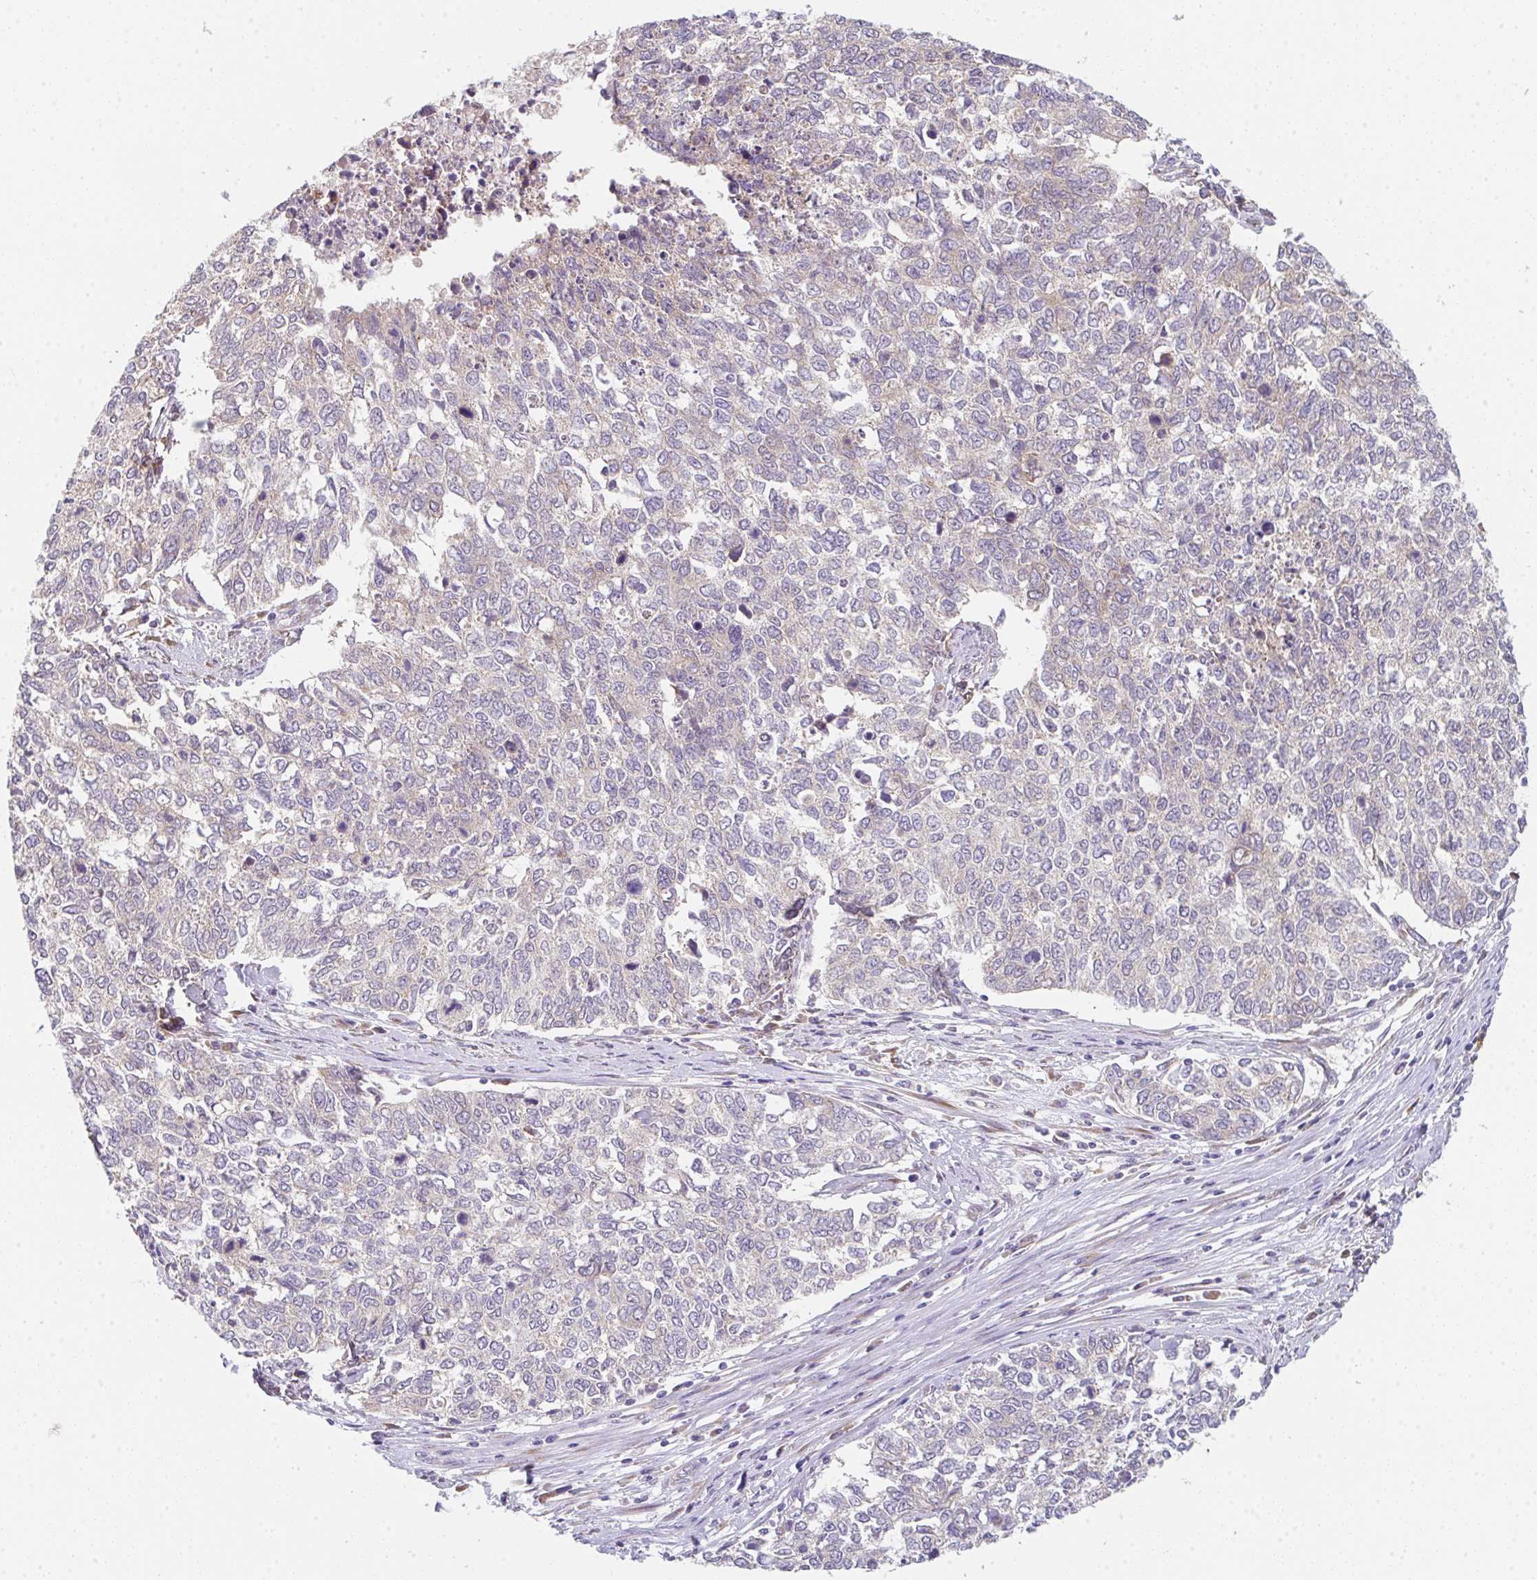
{"staining": {"intensity": "negative", "quantity": "none", "location": "none"}, "tissue": "cervical cancer", "cell_type": "Tumor cells", "image_type": "cancer", "snomed": [{"axis": "morphology", "description": "Adenocarcinoma, NOS"}, {"axis": "topography", "description": "Cervix"}], "caption": "Cervical cancer stained for a protein using immunohistochemistry (IHC) demonstrates no expression tumor cells.", "gene": "TSPAN31", "patient": {"sex": "female", "age": 63}}